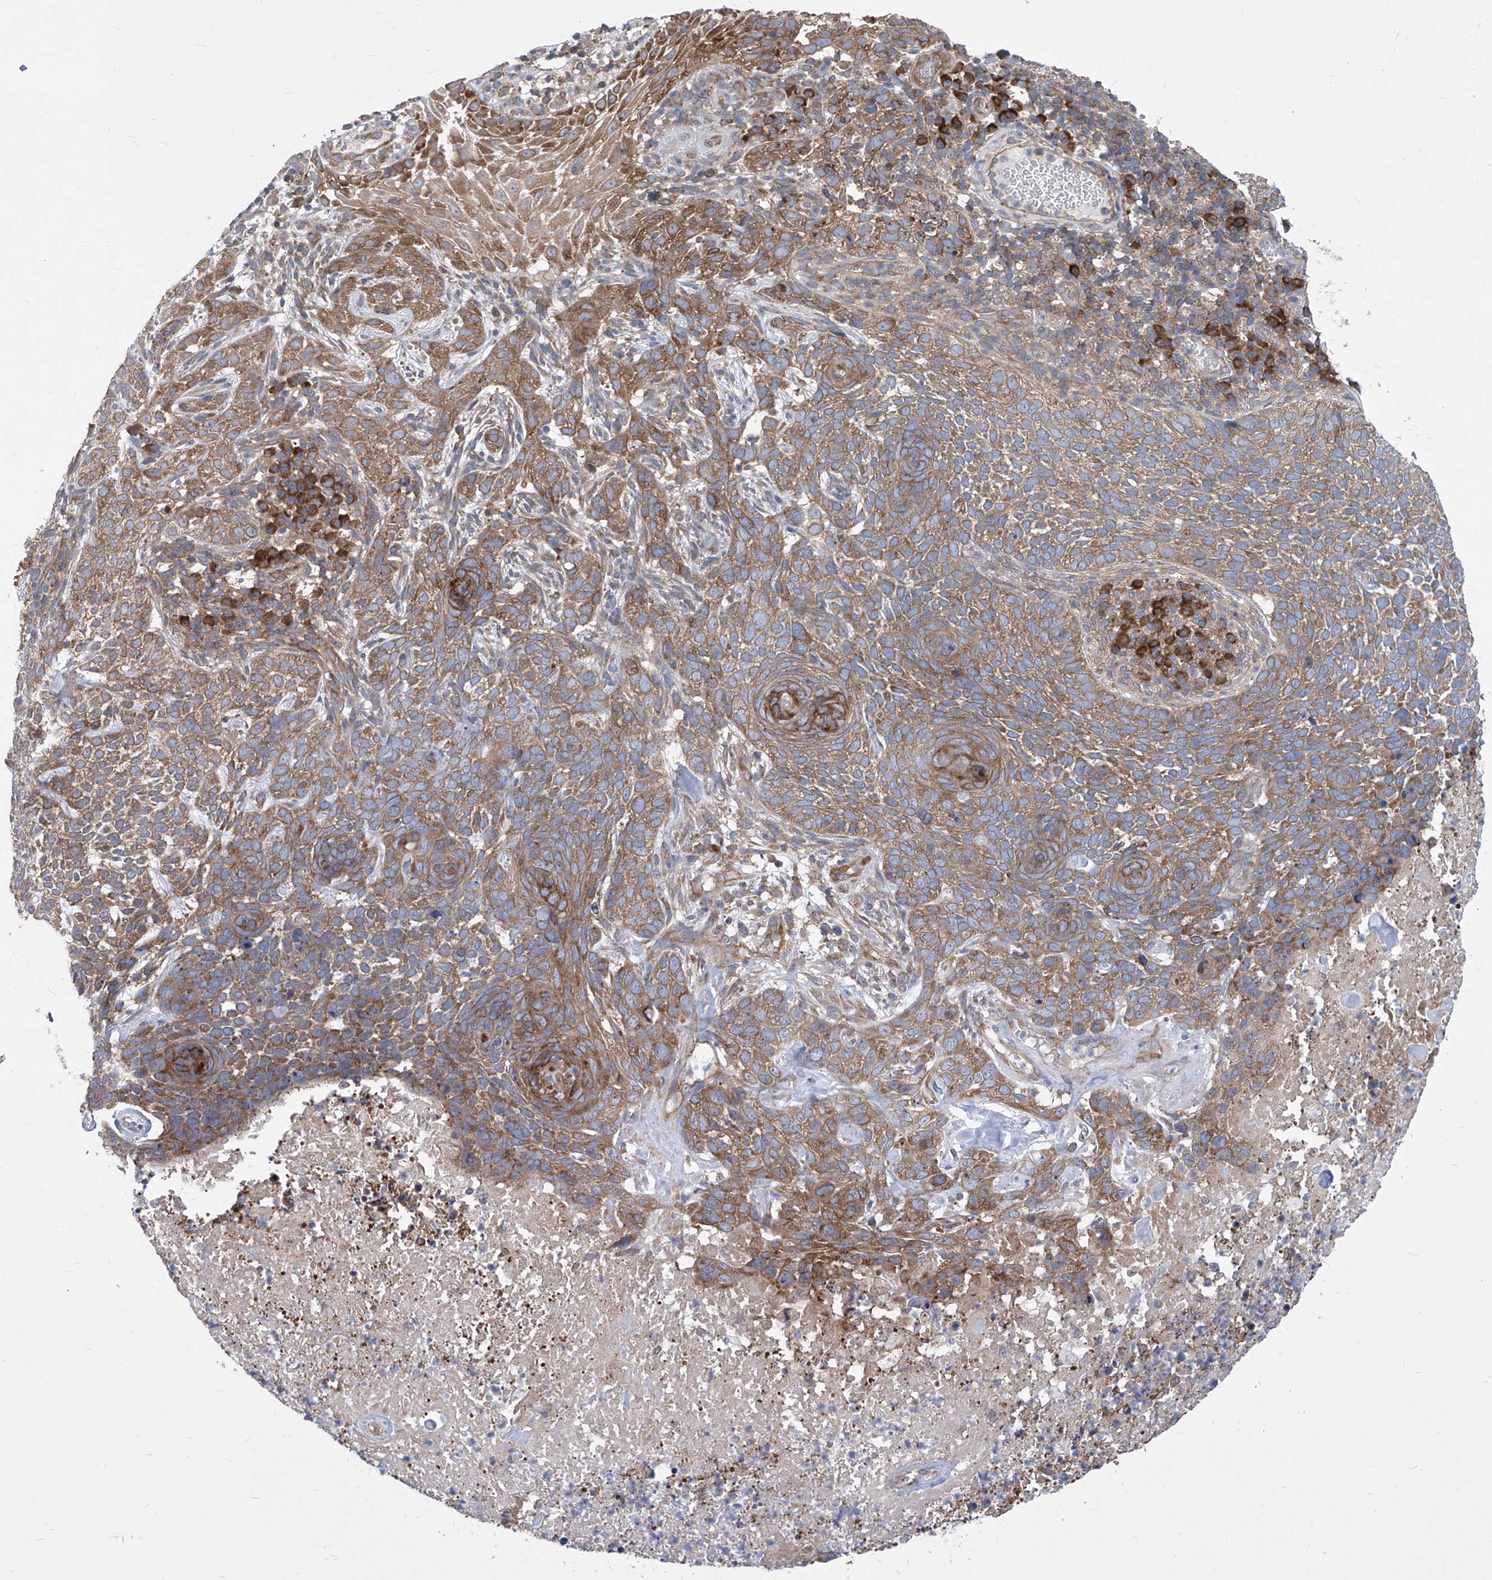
{"staining": {"intensity": "moderate", "quantity": ">75%", "location": "cytoplasmic/membranous"}, "tissue": "skin cancer", "cell_type": "Tumor cells", "image_type": "cancer", "snomed": [{"axis": "morphology", "description": "Basal cell carcinoma"}, {"axis": "topography", "description": "Skin"}], "caption": "Brown immunohistochemical staining in skin cancer displays moderate cytoplasmic/membranous positivity in about >75% of tumor cells. (DAB (3,3'-diaminobenzidine) = brown stain, brightfield microscopy at high magnification).", "gene": "EIF3M", "patient": {"sex": "female", "age": 64}}